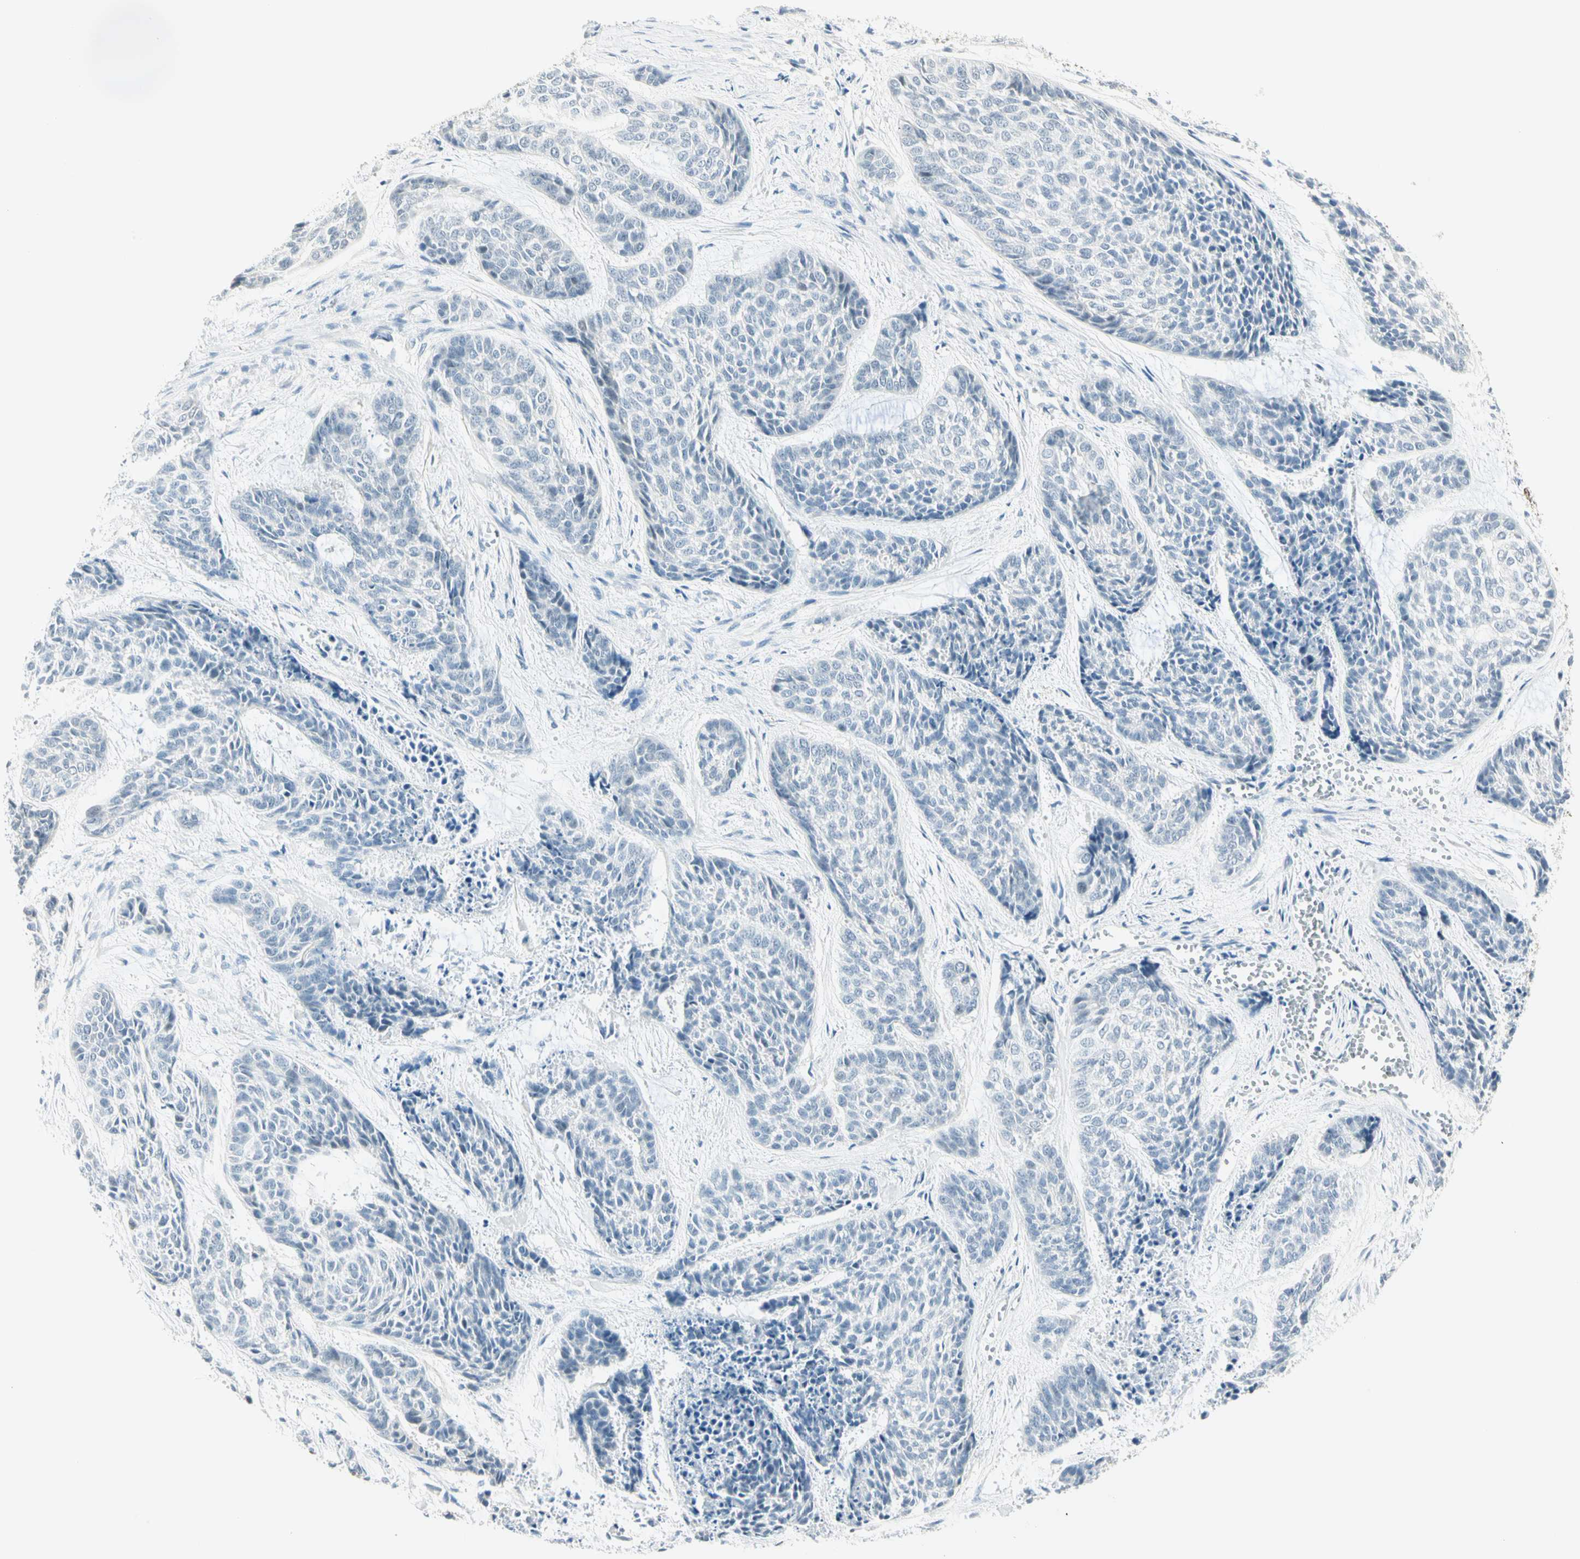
{"staining": {"intensity": "negative", "quantity": "none", "location": "none"}, "tissue": "skin cancer", "cell_type": "Tumor cells", "image_type": "cancer", "snomed": [{"axis": "morphology", "description": "Basal cell carcinoma"}, {"axis": "topography", "description": "Skin"}], "caption": "An immunohistochemistry (IHC) micrograph of skin basal cell carcinoma is shown. There is no staining in tumor cells of skin basal cell carcinoma. (Stains: DAB (3,3'-diaminobenzidine) immunohistochemistry (IHC) with hematoxylin counter stain, Microscopy: brightfield microscopy at high magnification).", "gene": "MLLT10", "patient": {"sex": "female", "age": 64}}